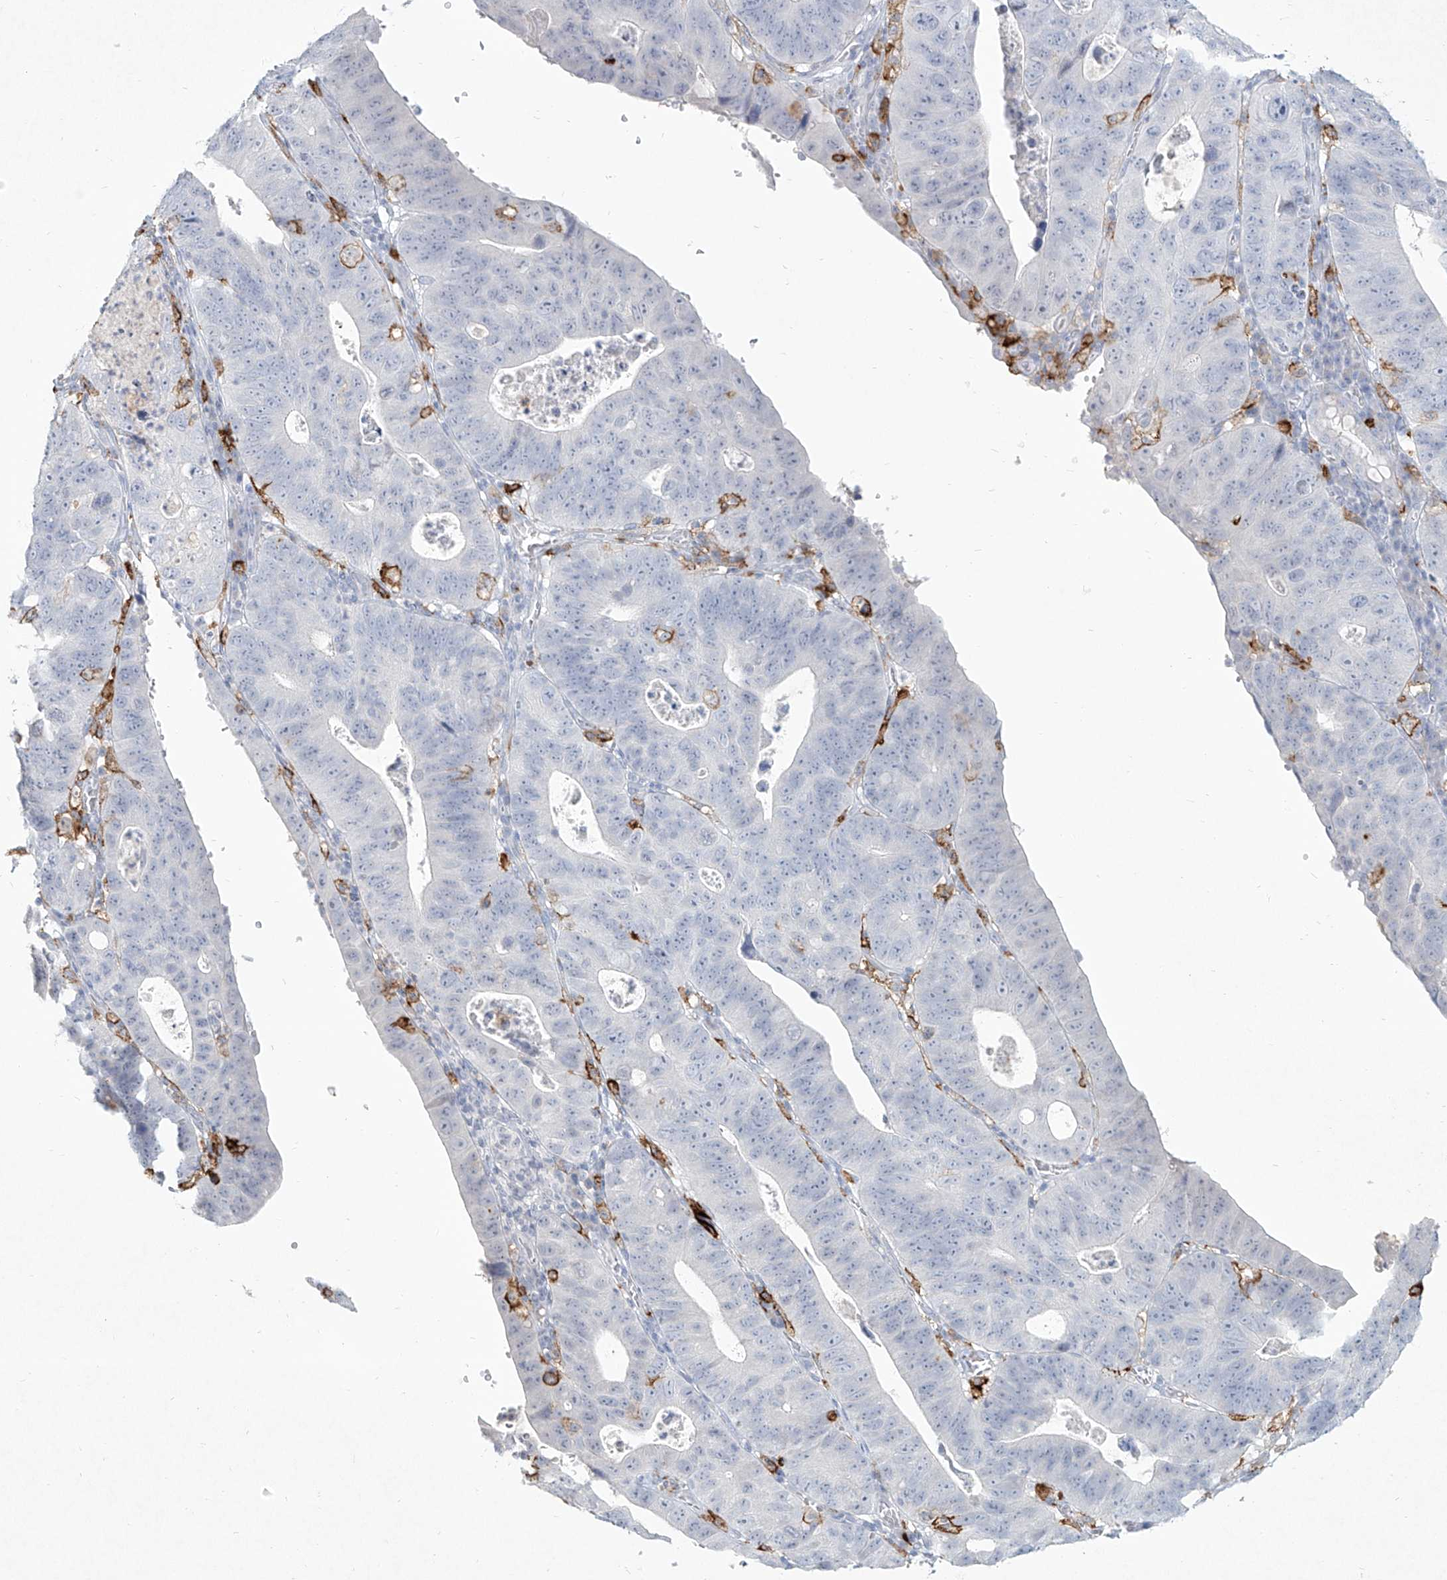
{"staining": {"intensity": "negative", "quantity": "none", "location": "none"}, "tissue": "stomach cancer", "cell_type": "Tumor cells", "image_type": "cancer", "snomed": [{"axis": "morphology", "description": "Adenocarcinoma, NOS"}, {"axis": "topography", "description": "Stomach"}], "caption": "Immunohistochemical staining of stomach cancer displays no significant positivity in tumor cells. Nuclei are stained in blue.", "gene": "CD209", "patient": {"sex": "male", "age": 59}}